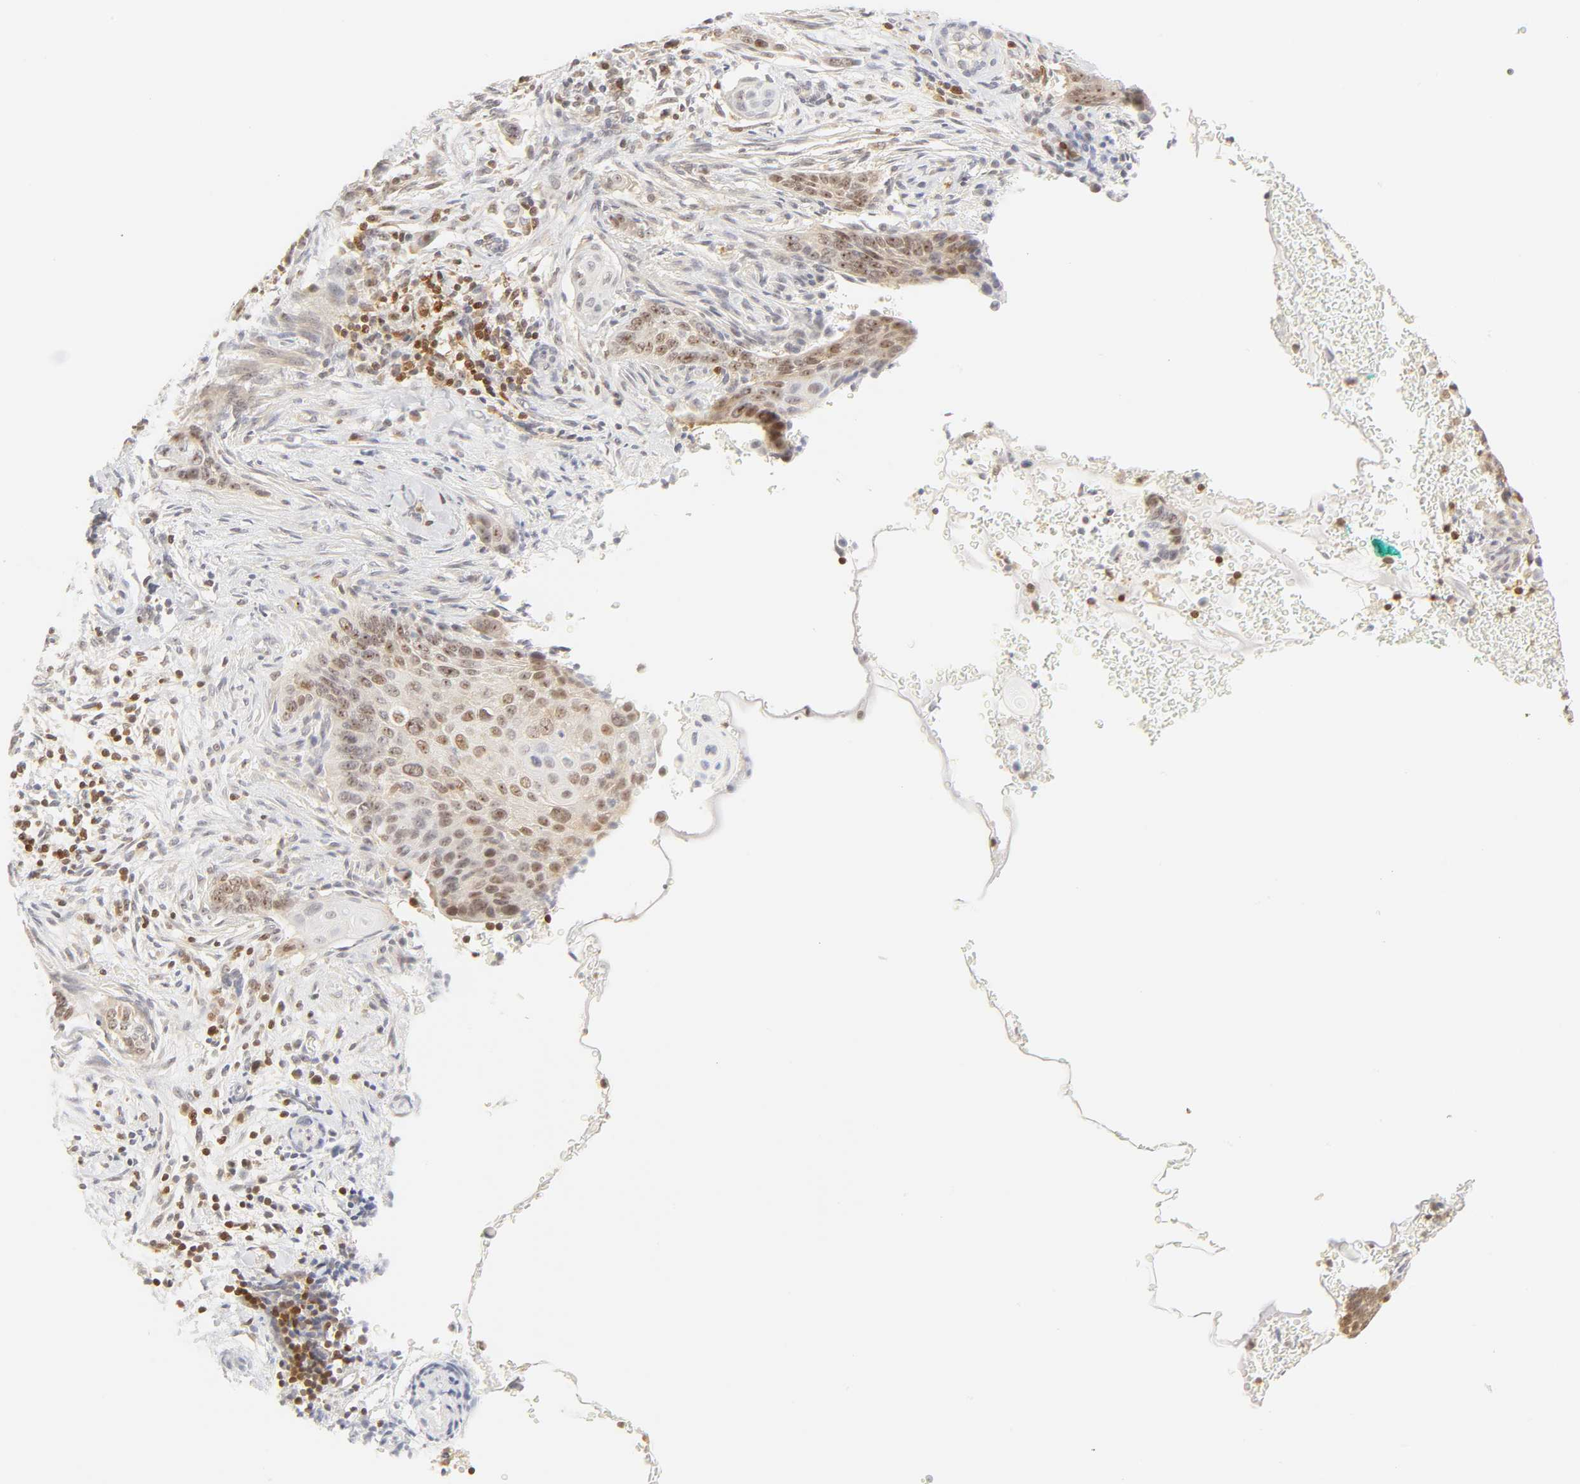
{"staining": {"intensity": "moderate", "quantity": "25%-75%", "location": "cytoplasmic/membranous,nuclear"}, "tissue": "cervical cancer", "cell_type": "Tumor cells", "image_type": "cancer", "snomed": [{"axis": "morphology", "description": "Squamous cell carcinoma, NOS"}, {"axis": "topography", "description": "Cervix"}], "caption": "Protein staining of cervical cancer (squamous cell carcinoma) tissue shows moderate cytoplasmic/membranous and nuclear staining in about 25%-75% of tumor cells.", "gene": "KIF2A", "patient": {"sex": "female", "age": 33}}